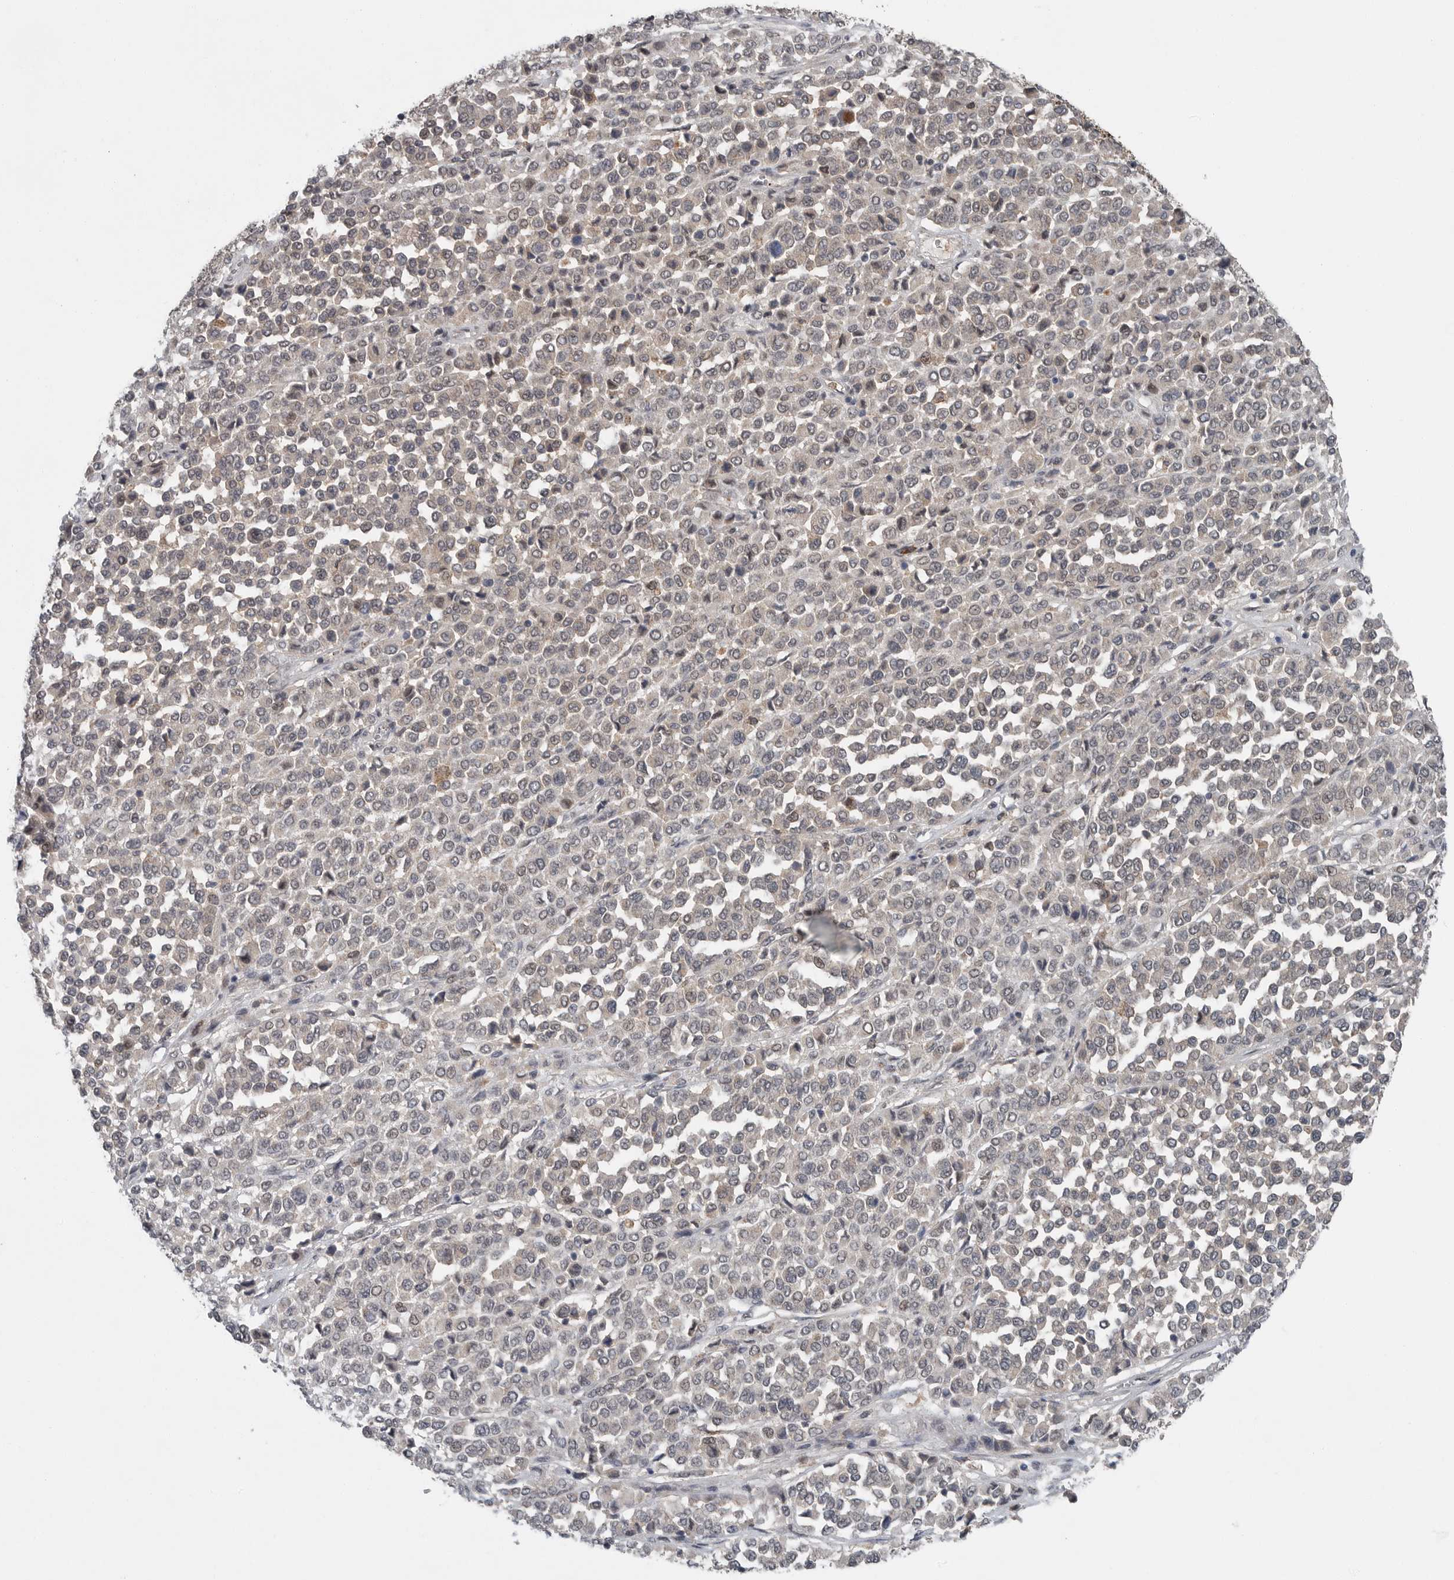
{"staining": {"intensity": "weak", "quantity": "<25%", "location": "cytoplasmic/membranous"}, "tissue": "melanoma", "cell_type": "Tumor cells", "image_type": "cancer", "snomed": [{"axis": "morphology", "description": "Malignant melanoma, Metastatic site"}, {"axis": "topography", "description": "Pancreas"}], "caption": "Photomicrograph shows no significant protein positivity in tumor cells of malignant melanoma (metastatic site).", "gene": "SCP2", "patient": {"sex": "female", "age": 30}}